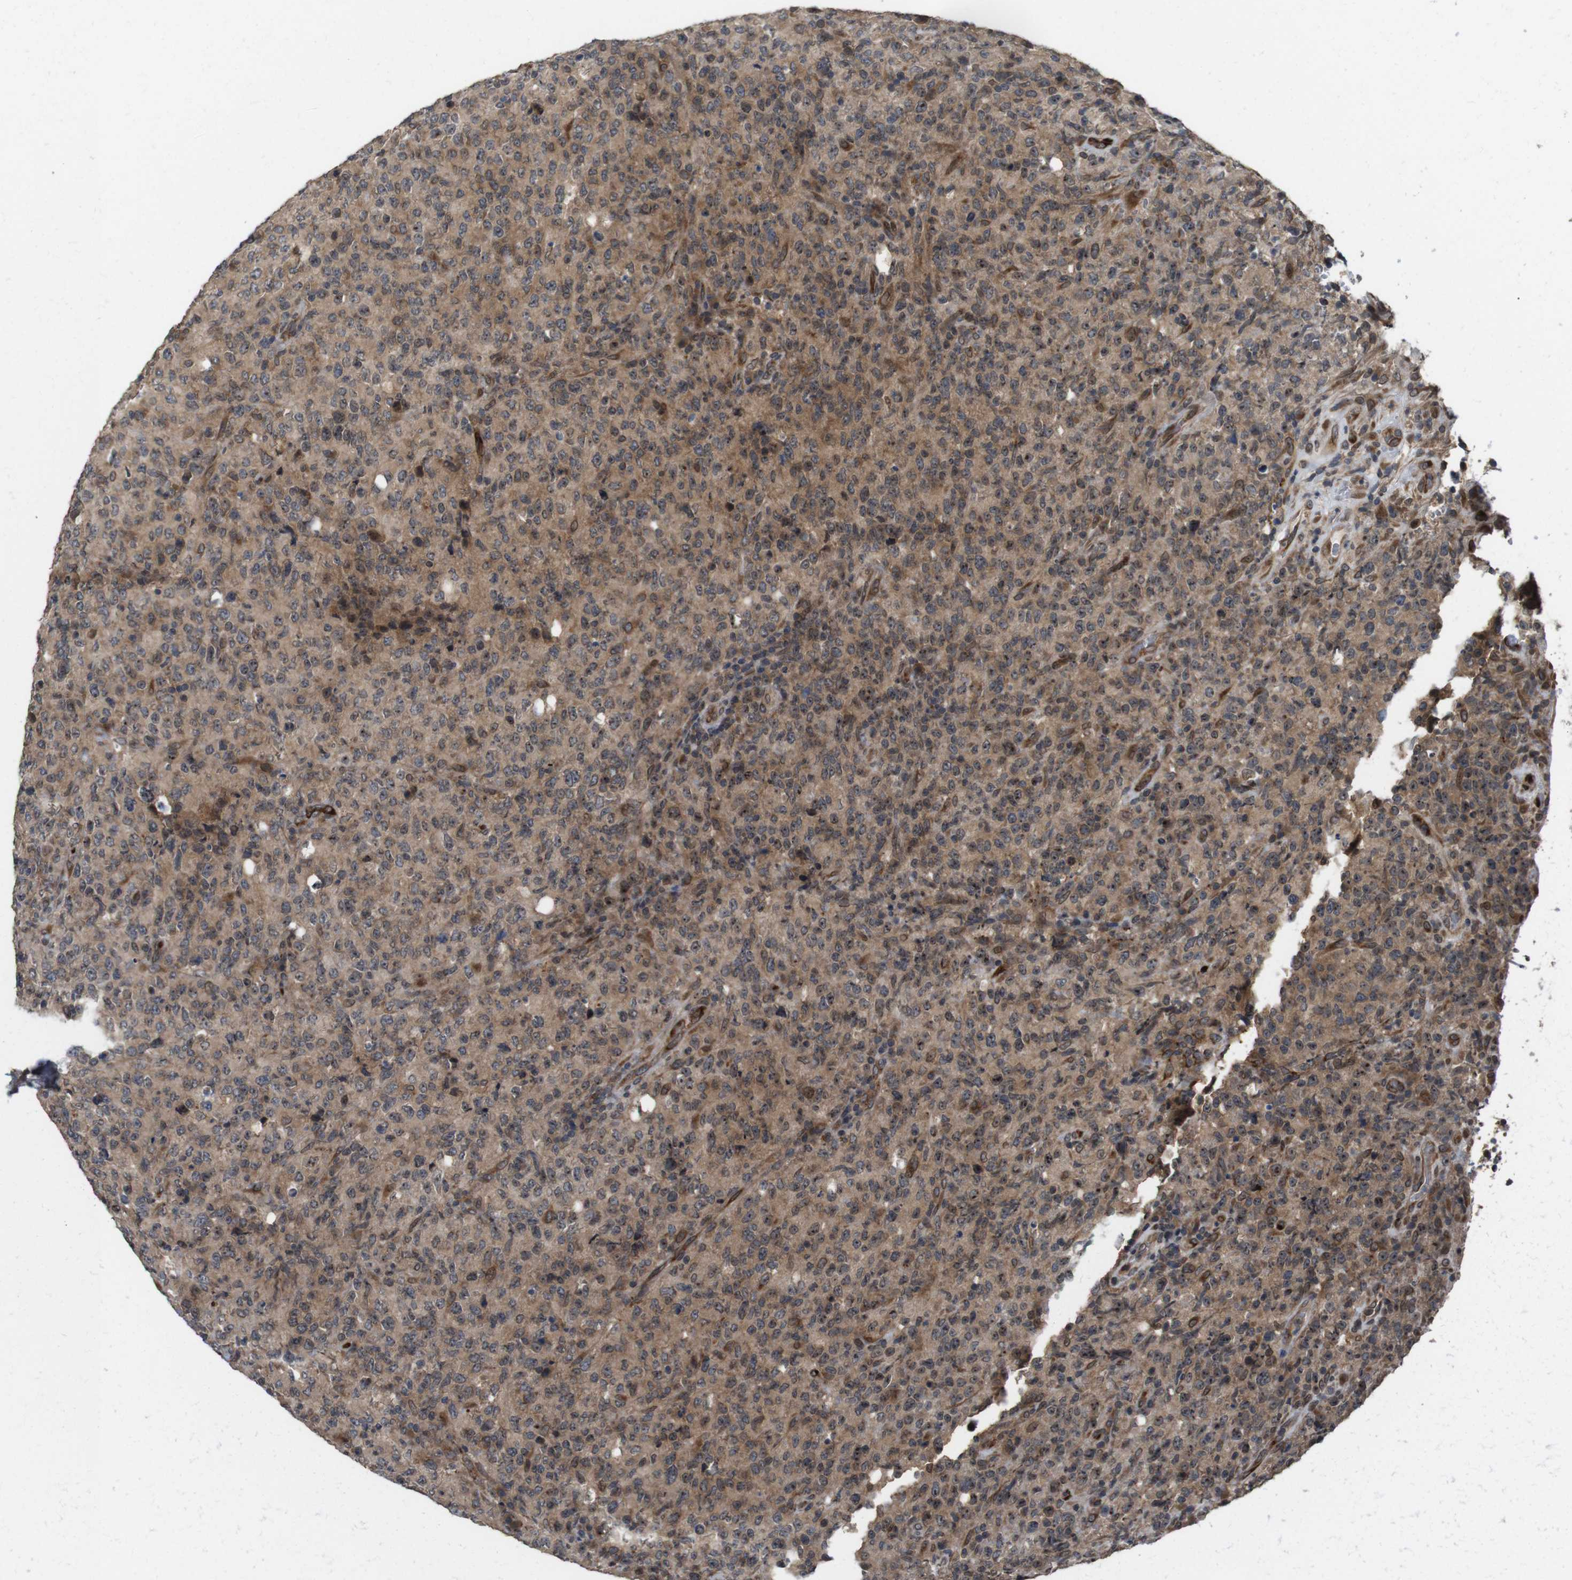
{"staining": {"intensity": "moderate", "quantity": ">75%", "location": "cytoplasmic/membranous,nuclear"}, "tissue": "lymphoma", "cell_type": "Tumor cells", "image_type": "cancer", "snomed": [{"axis": "morphology", "description": "Malignant lymphoma, non-Hodgkin's type, High grade"}, {"axis": "topography", "description": "Tonsil"}], "caption": "A brown stain highlights moderate cytoplasmic/membranous and nuclear positivity of a protein in human malignant lymphoma, non-Hodgkin's type (high-grade) tumor cells. The protein of interest is shown in brown color, while the nuclei are stained blue.", "gene": "EFCAB14", "patient": {"sex": "female", "age": 36}}